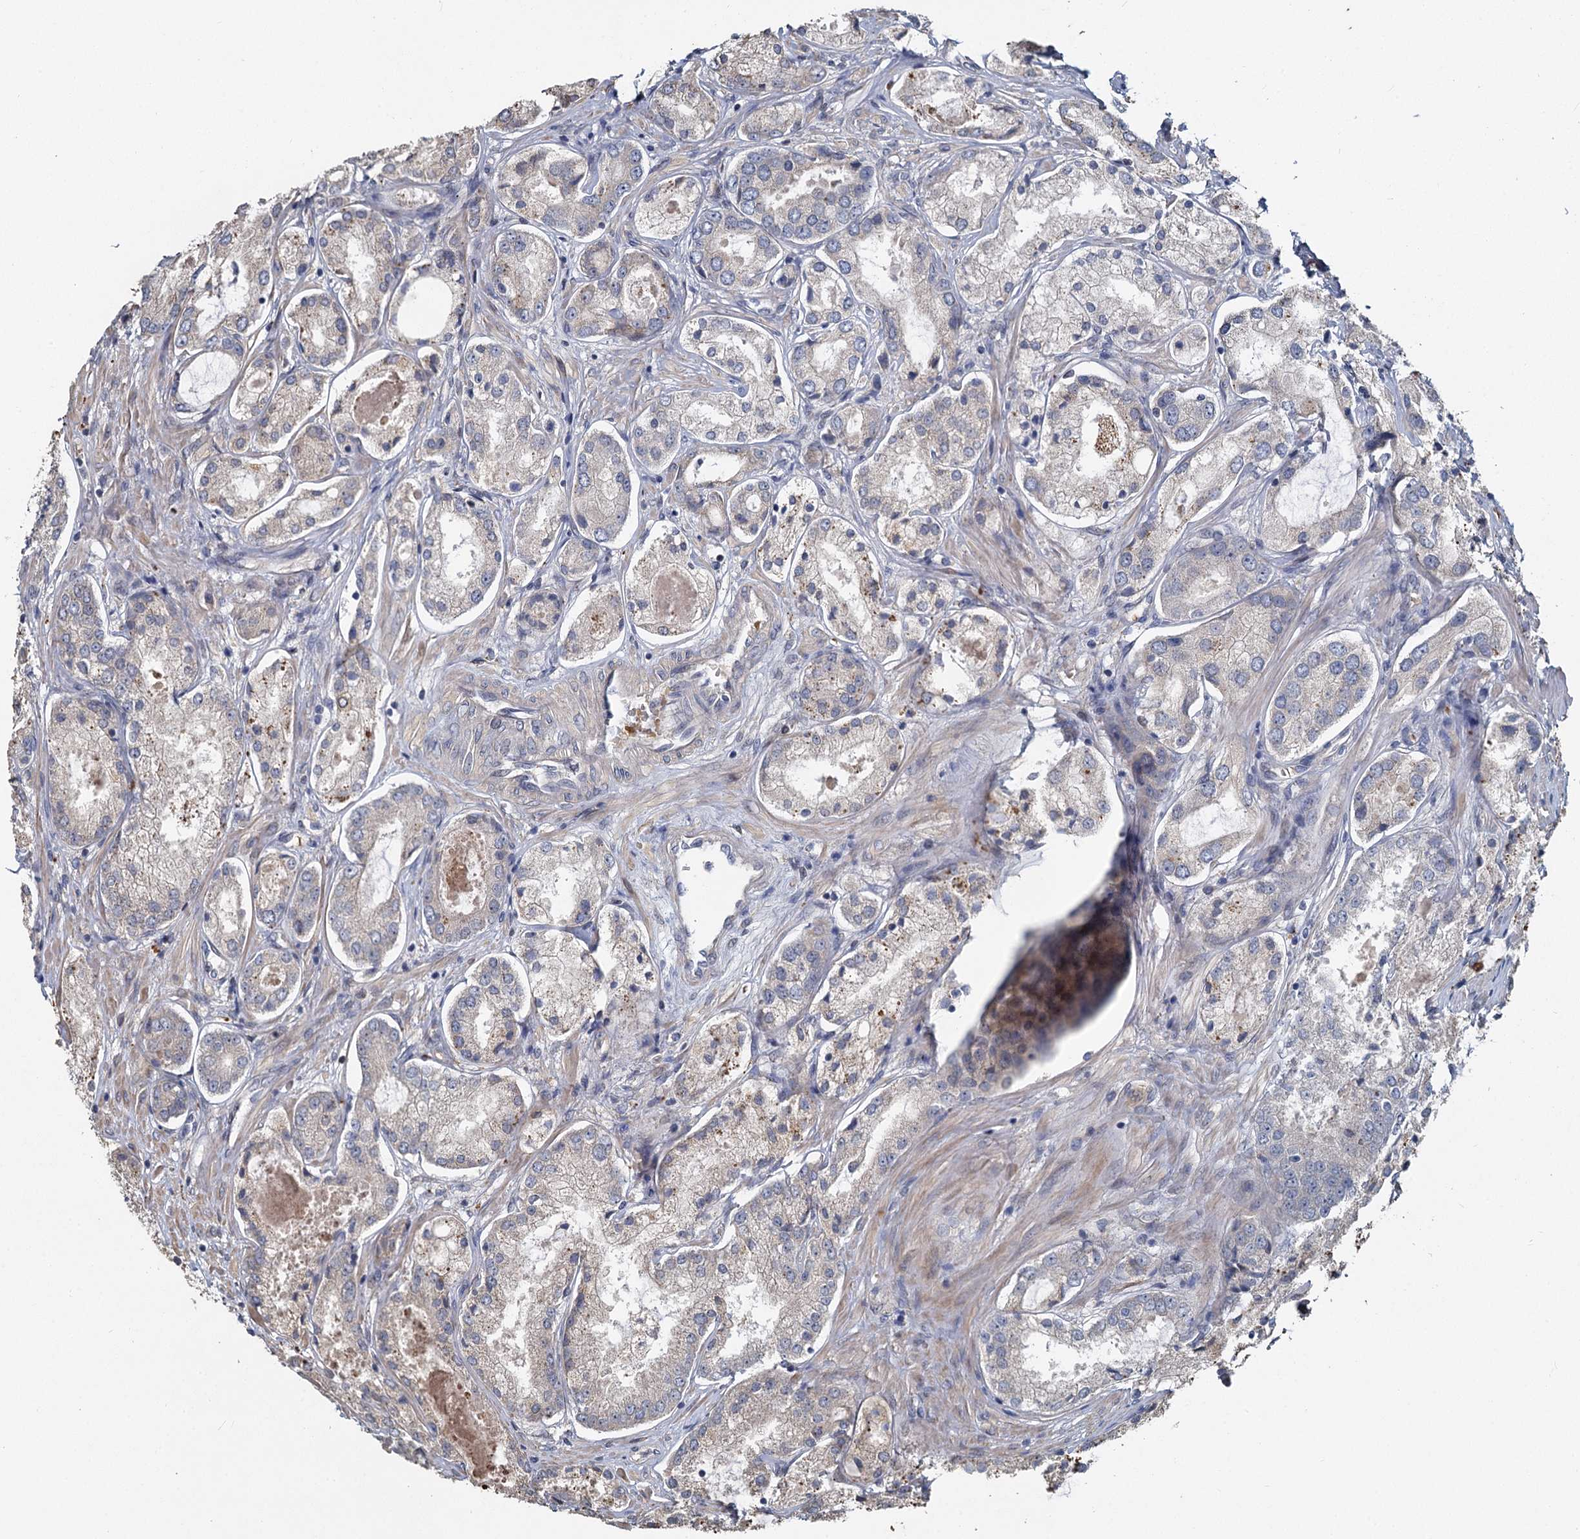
{"staining": {"intensity": "negative", "quantity": "none", "location": "none"}, "tissue": "prostate cancer", "cell_type": "Tumor cells", "image_type": "cancer", "snomed": [{"axis": "morphology", "description": "Adenocarcinoma, Low grade"}, {"axis": "topography", "description": "Prostate"}], "caption": "High power microscopy histopathology image of an IHC photomicrograph of prostate cancer, revealing no significant positivity in tumor cells.", "gene": "TCTN2", "patient": {"sex": "male", "age": 68}}